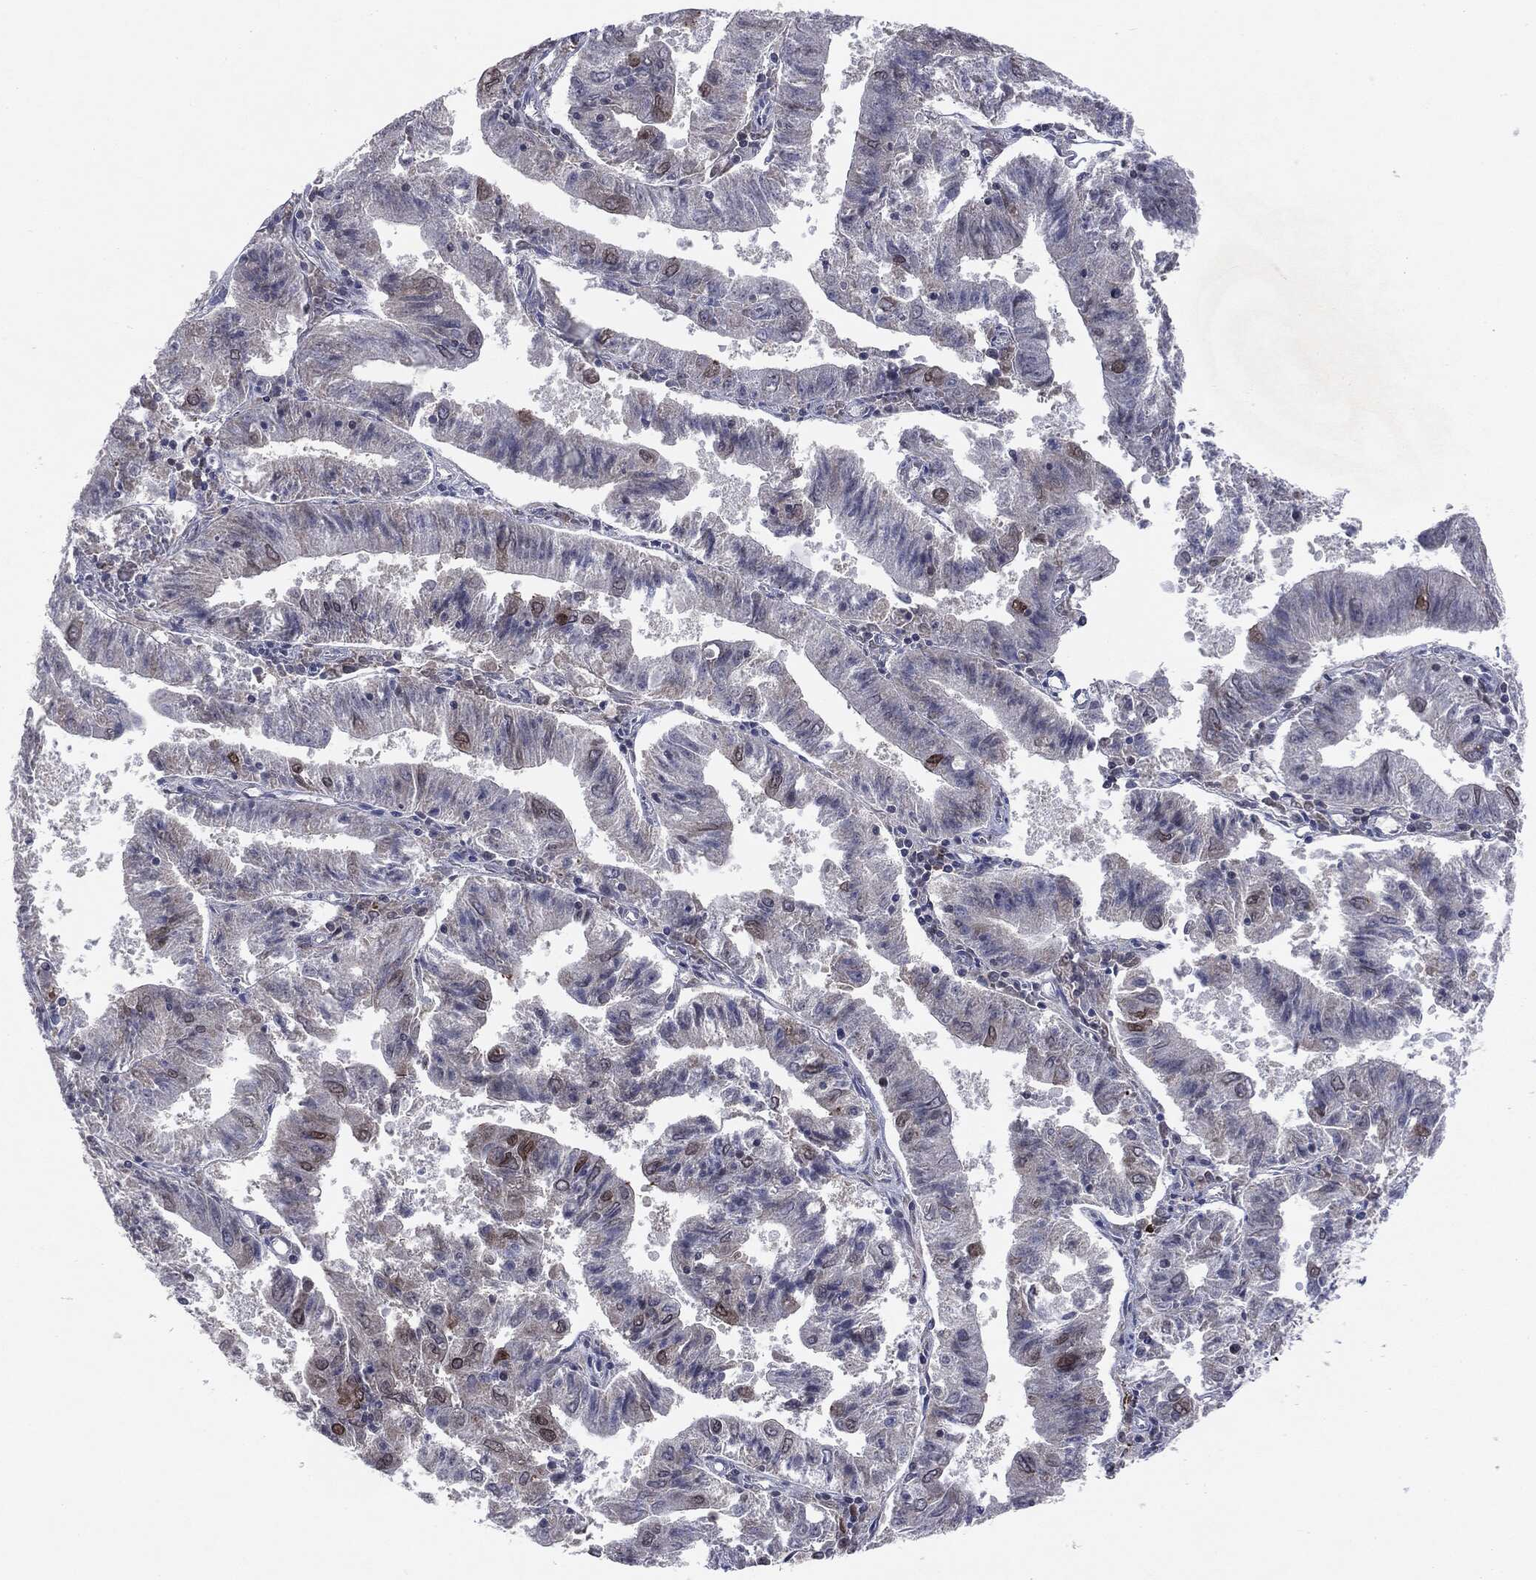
{"staining": {"intensity": "moderate", "quantity": "<25%", "location": "nuclear"}, "tissue": "endometrial cancer", "cell_type": "Tumor cells", "image_type": "cancer", "snomed": [{"axis": "morphology", "description": "Adenocarcinoma, NOS"}, {"axis": "topography", "description": "Endometrium"}], "caption": "DAB immunohistochemical staining of endometrial cancer demonstrates moderate nuclear protein expression in approximately <25% of tumor cells. (DAB (3,3'-diaminobenzidine) = brown stain, brightfield microscopy at high magnification).", "gene": "KIF2C", "patient": {"sex": "female", "age": 82}}